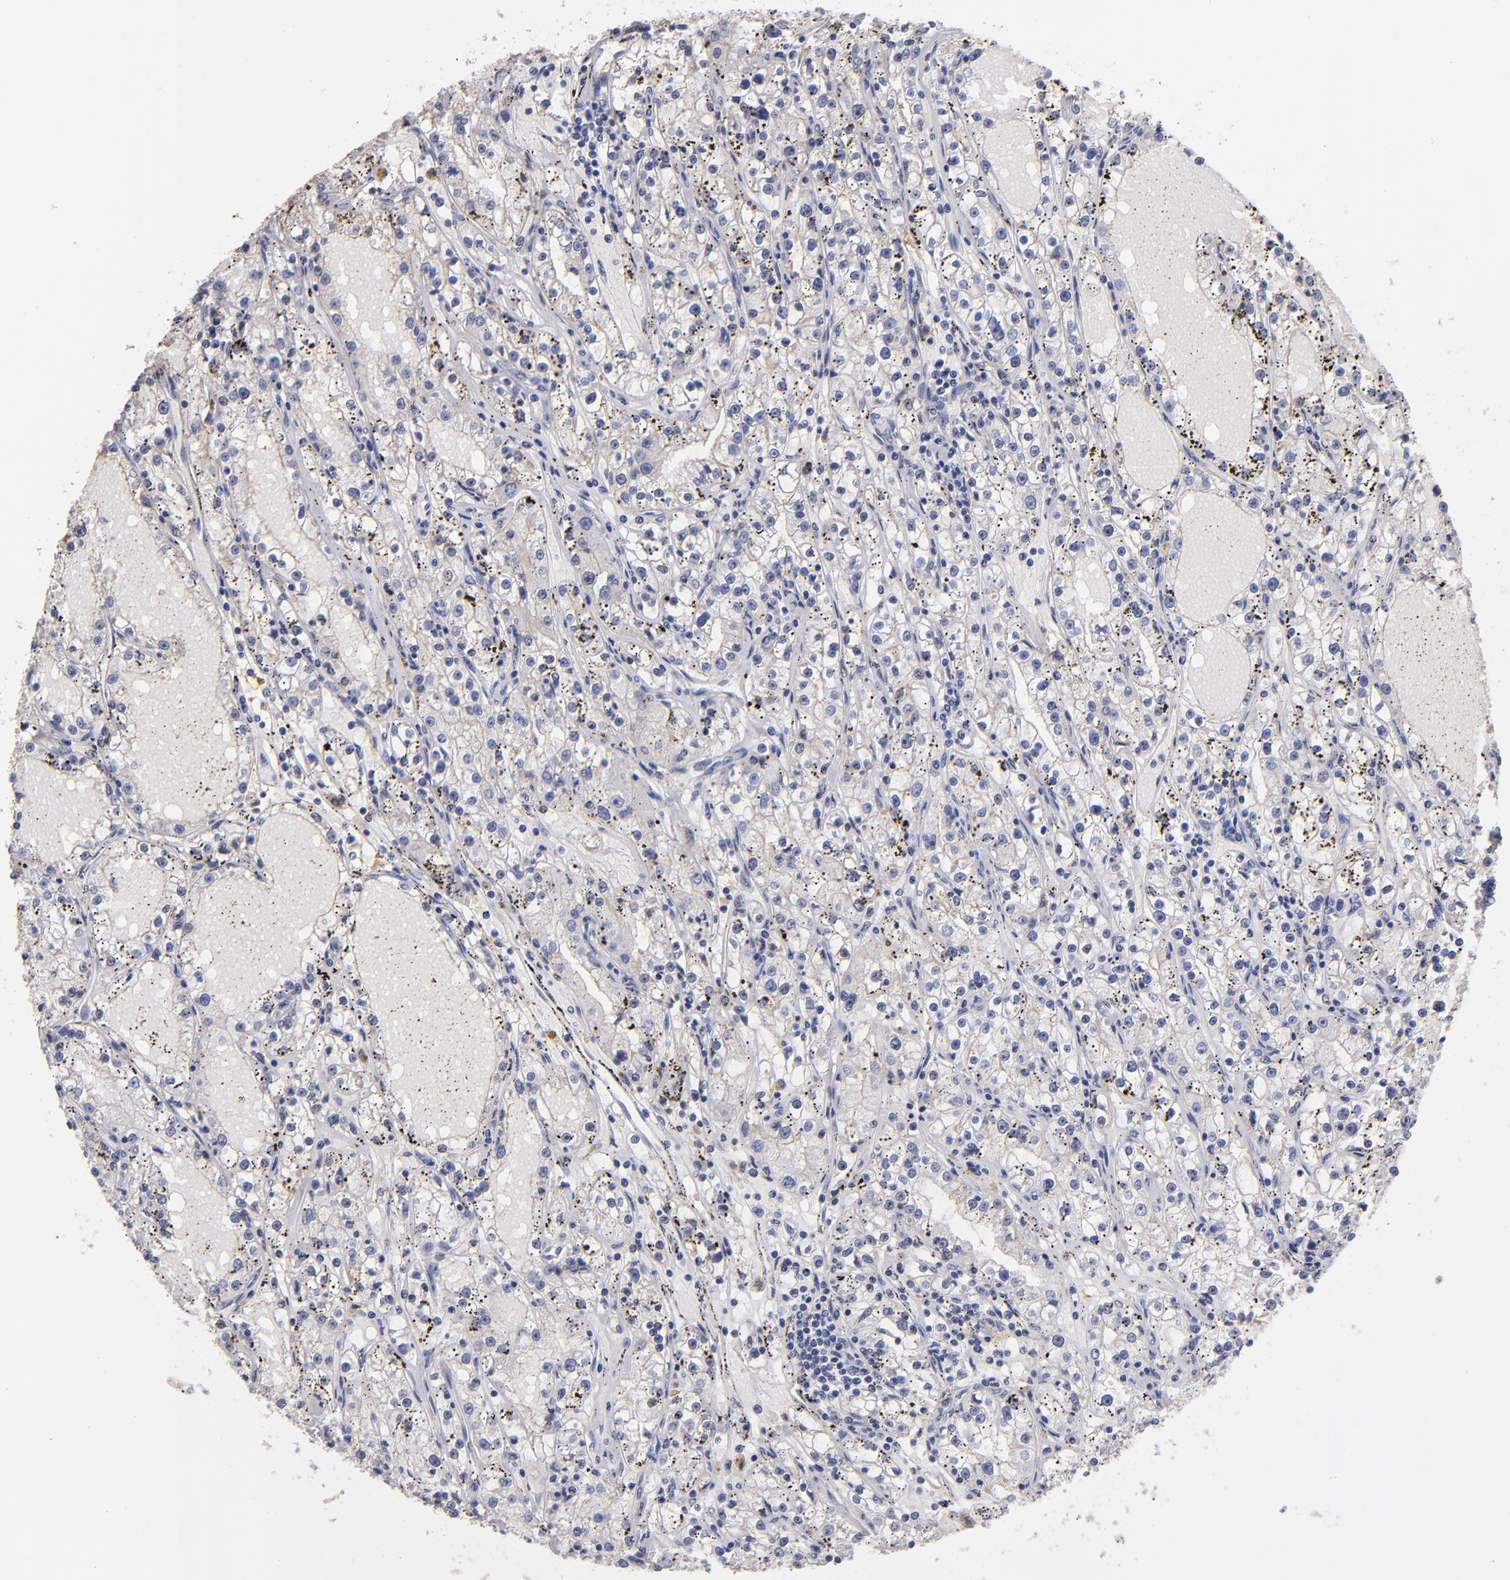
{"staining": {"intensity": "negative", "quantity": "none", "location": "none"}, "tissue": "renal cancer", "cell_type": "Tumor cells", "image_type": "cancer", "snomed": [{"axis": "morphology", "description": "Adenocarcinoma, NOS"}, {"axis": "topography", "description": "Kidney"}], "caption": "This is an immunohistochemistry micrograph of human renal cancer. There is no expression in tumor cells.", "gene": "RAF1", "patient": {"sex": "male", "age": 56}}